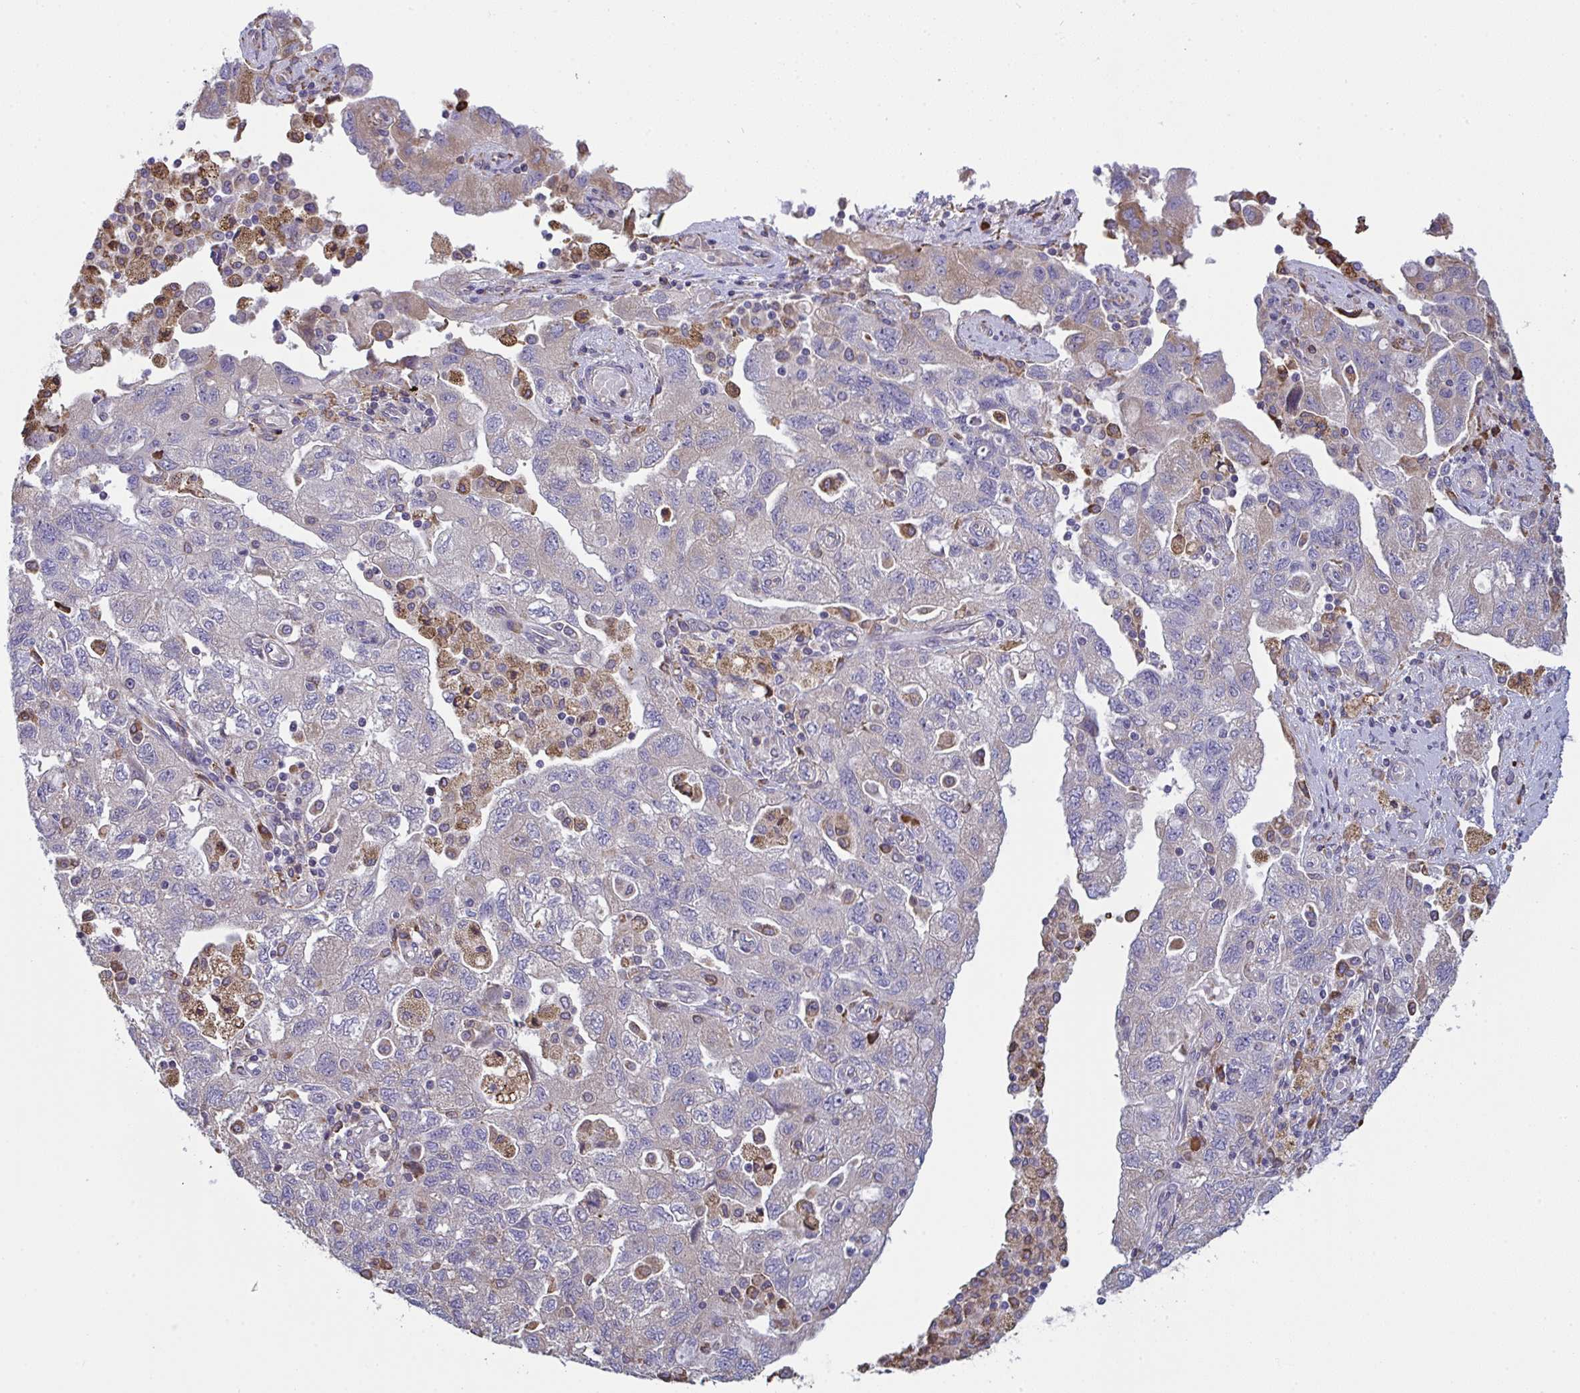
{"staining": {"intensity": "negative", "quantity": "none", "location": "none"}, "tissue": "ovarian cancer", "cell_type": "Tumor cells", "image_type": "cancer", "snomed": [{"axis": "morphology", "description": "Carcinoma, NOS"}, {"axis": "morphology", "description": "Cystadenocarcinoma, serous, NOS"}, {"axis": "topography", "description": "Ovary"}], "caption": "The micrograph displays no staining of tumor cells in ovarian cancer (carcinoma). The staining is performed using DAB brown chromogen with nuclei counter-stained in using hematoxylin.", "gene": "MYMK", "patient": {"sex": "female", "age": 69}}